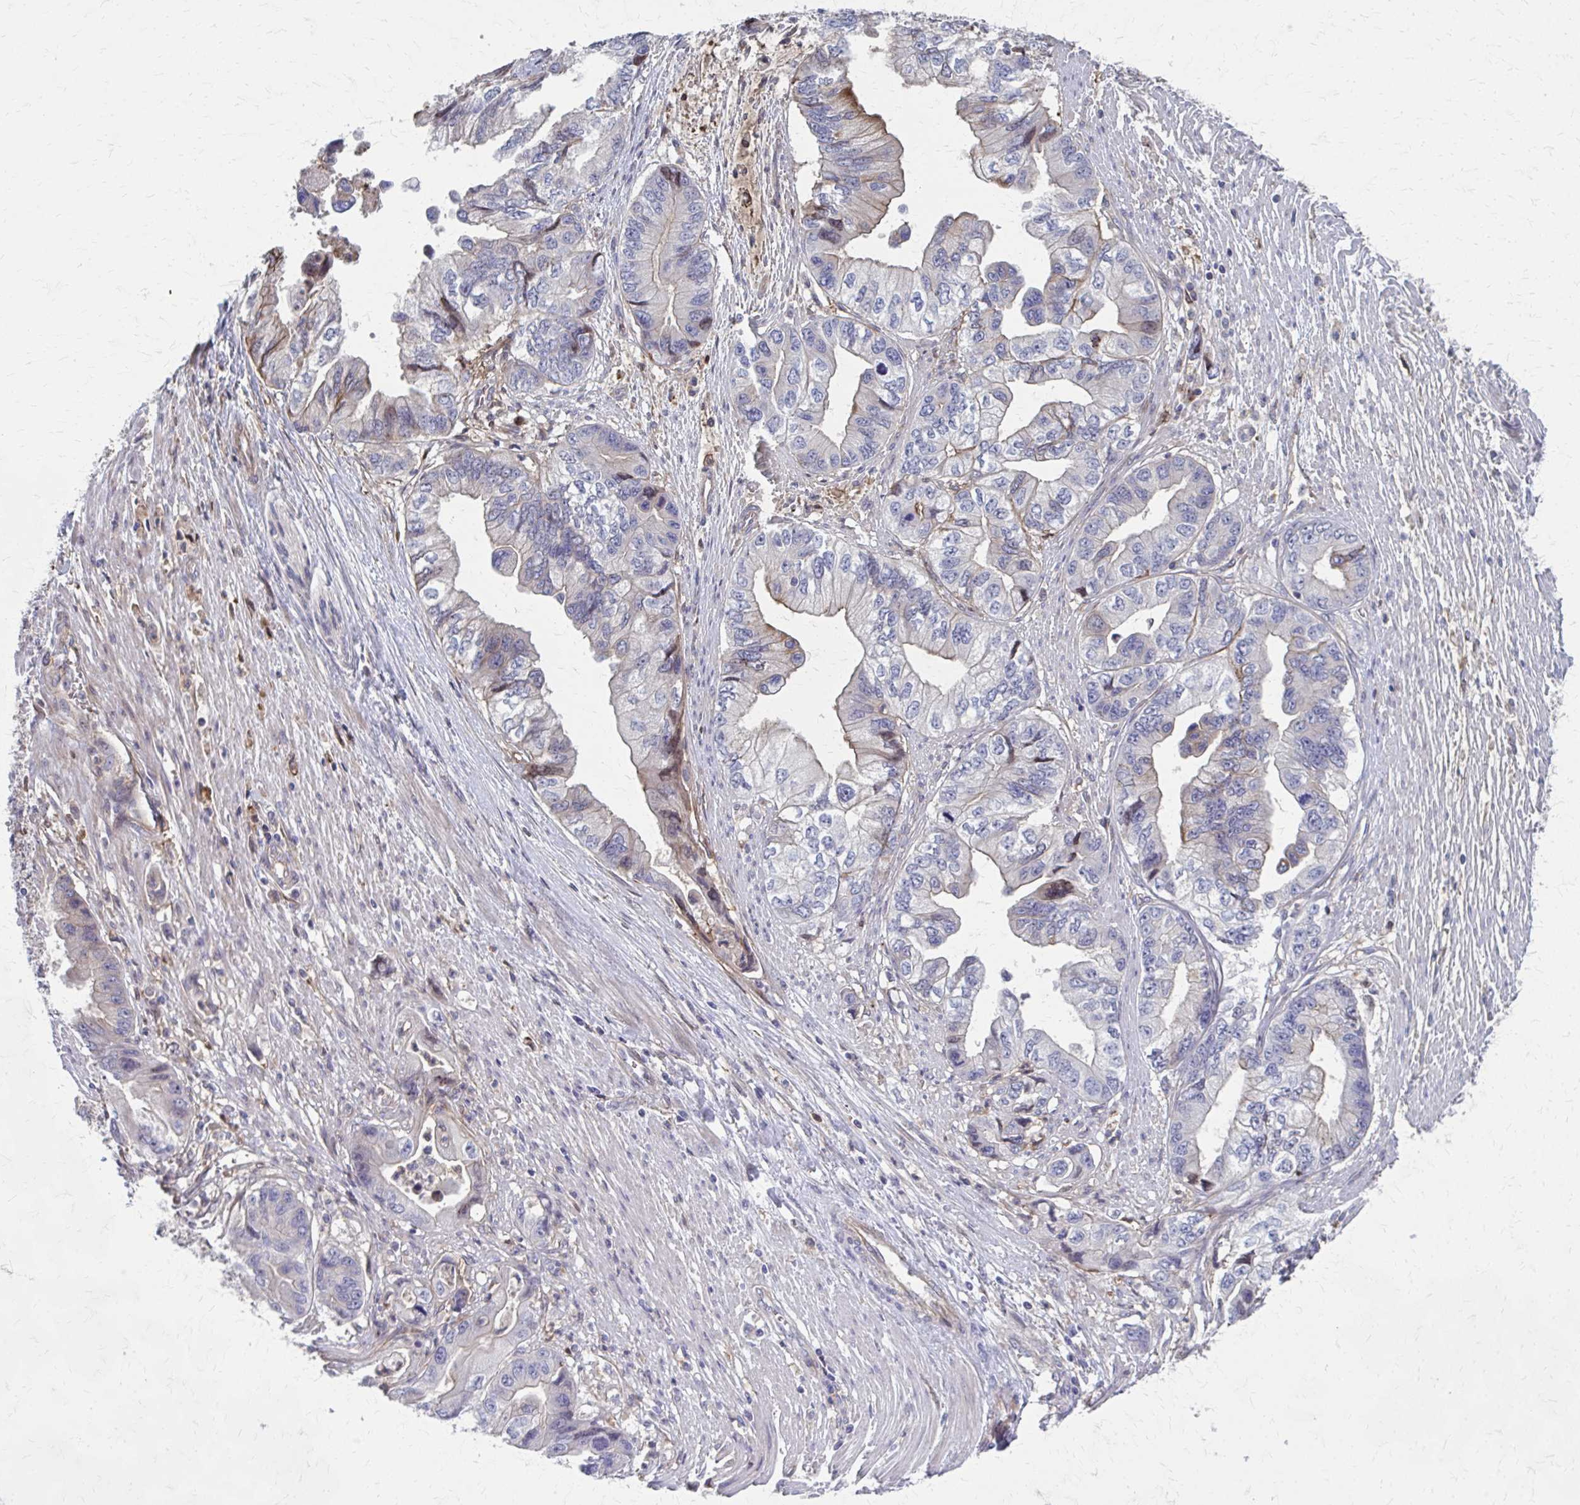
{"staining": {"intensity": "weak", "quantity": "<25%", "location": "cytoplasmic/membranous"}, "tissue": "stomach cancer", "cell_type": "Tumor cells", "image_type": "cancer", "snomed": [{"axis": "morphology", "description": "Adenocarcinoma, NOS"}, {"axis": "topography", "description": "Pancreas"}, {"axis": "topography", "description": "Stomach, upper"}], "caption": "This is a micrograph of immunohistochemistry staining of stomach cancer, which shows no positivity in tumor cells.", "gene": "MMP14", "patient": {"sex": "male", "age": 77}}